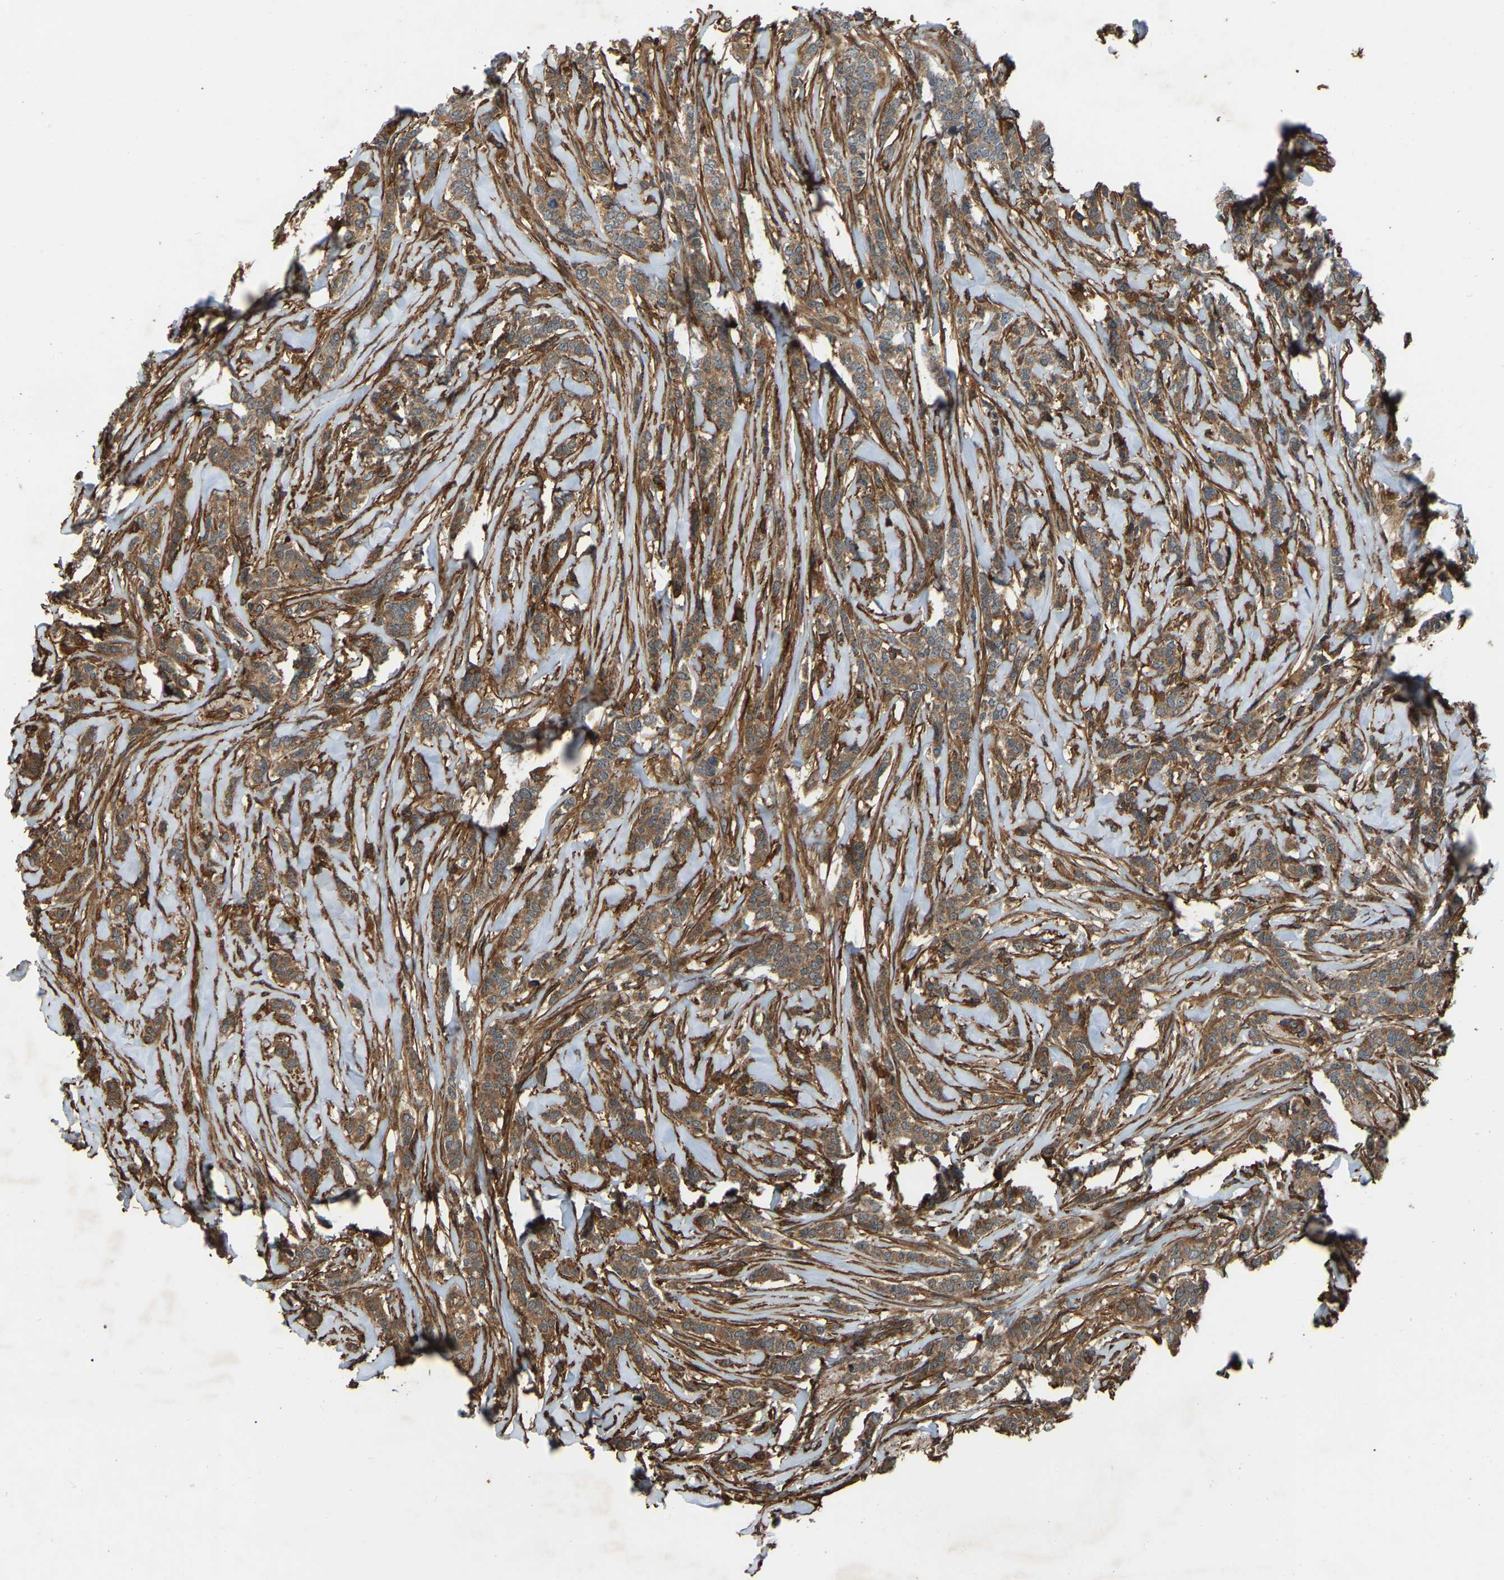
{"staining": {"intensity": "moderate", "quantity": ">75%", "location": "cytoplasmic/membranous"}, "tissue": "breast cancer", "cell_type": "Tumor cells", "image_type": "cancer", "snomed": [{"axis": "morphology", "description": "Lobular carcinoma"}, {"axis": "topography", "description": "Skin"}, {"axis": "topography", "description": "Breast"}], "caption": "An image showing moderate cytoplasmic/membranous expression in about >75% of tumor cells in breast cancer (lobular carcinoma), as visualized by brown immunohistochemical staining.", "gene": "SAMD9L", "patient": {"sex": "female", "age": 46}}